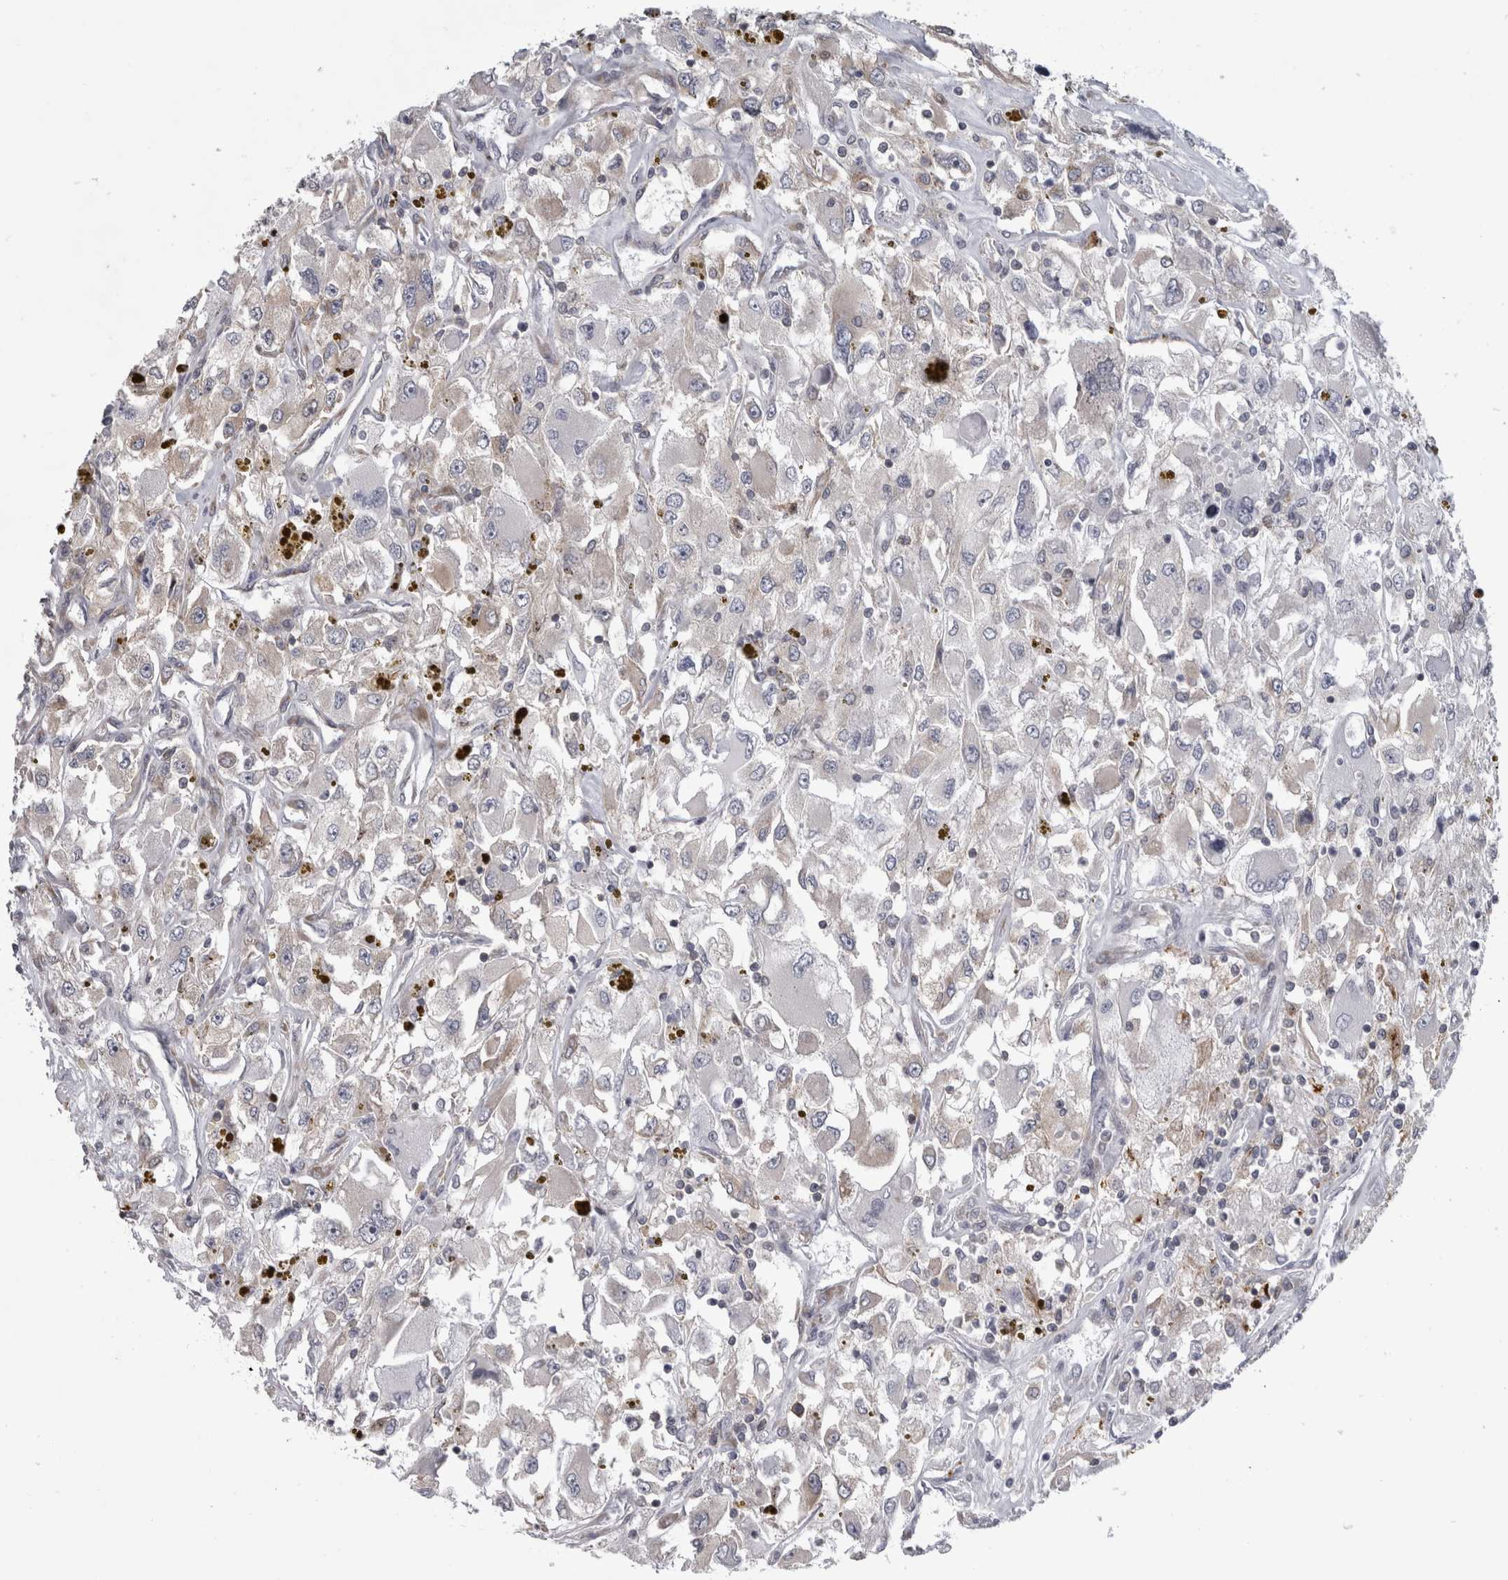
{"staining": {"intensity": "negative", "quantity": "none", "location": "none"}, "tissue": "renal cancer", "cell_type": "Tumor cells", "image_type": "cancer", "snomed": [{"axis": "morphology", "description": "Adenocarcinoma, NOS"}, {"axis": "topography", "description": "Kidney"}], "caption": "IHC image of neoplastic tissue: renal cancer (adenocarcinoma) stained with DAB (3,3'-diaminobenzidine) displays no significant protein staining in tumor cells.", "gene": "PRRC2C", "patient": {"sex": "female", "age": 52}}